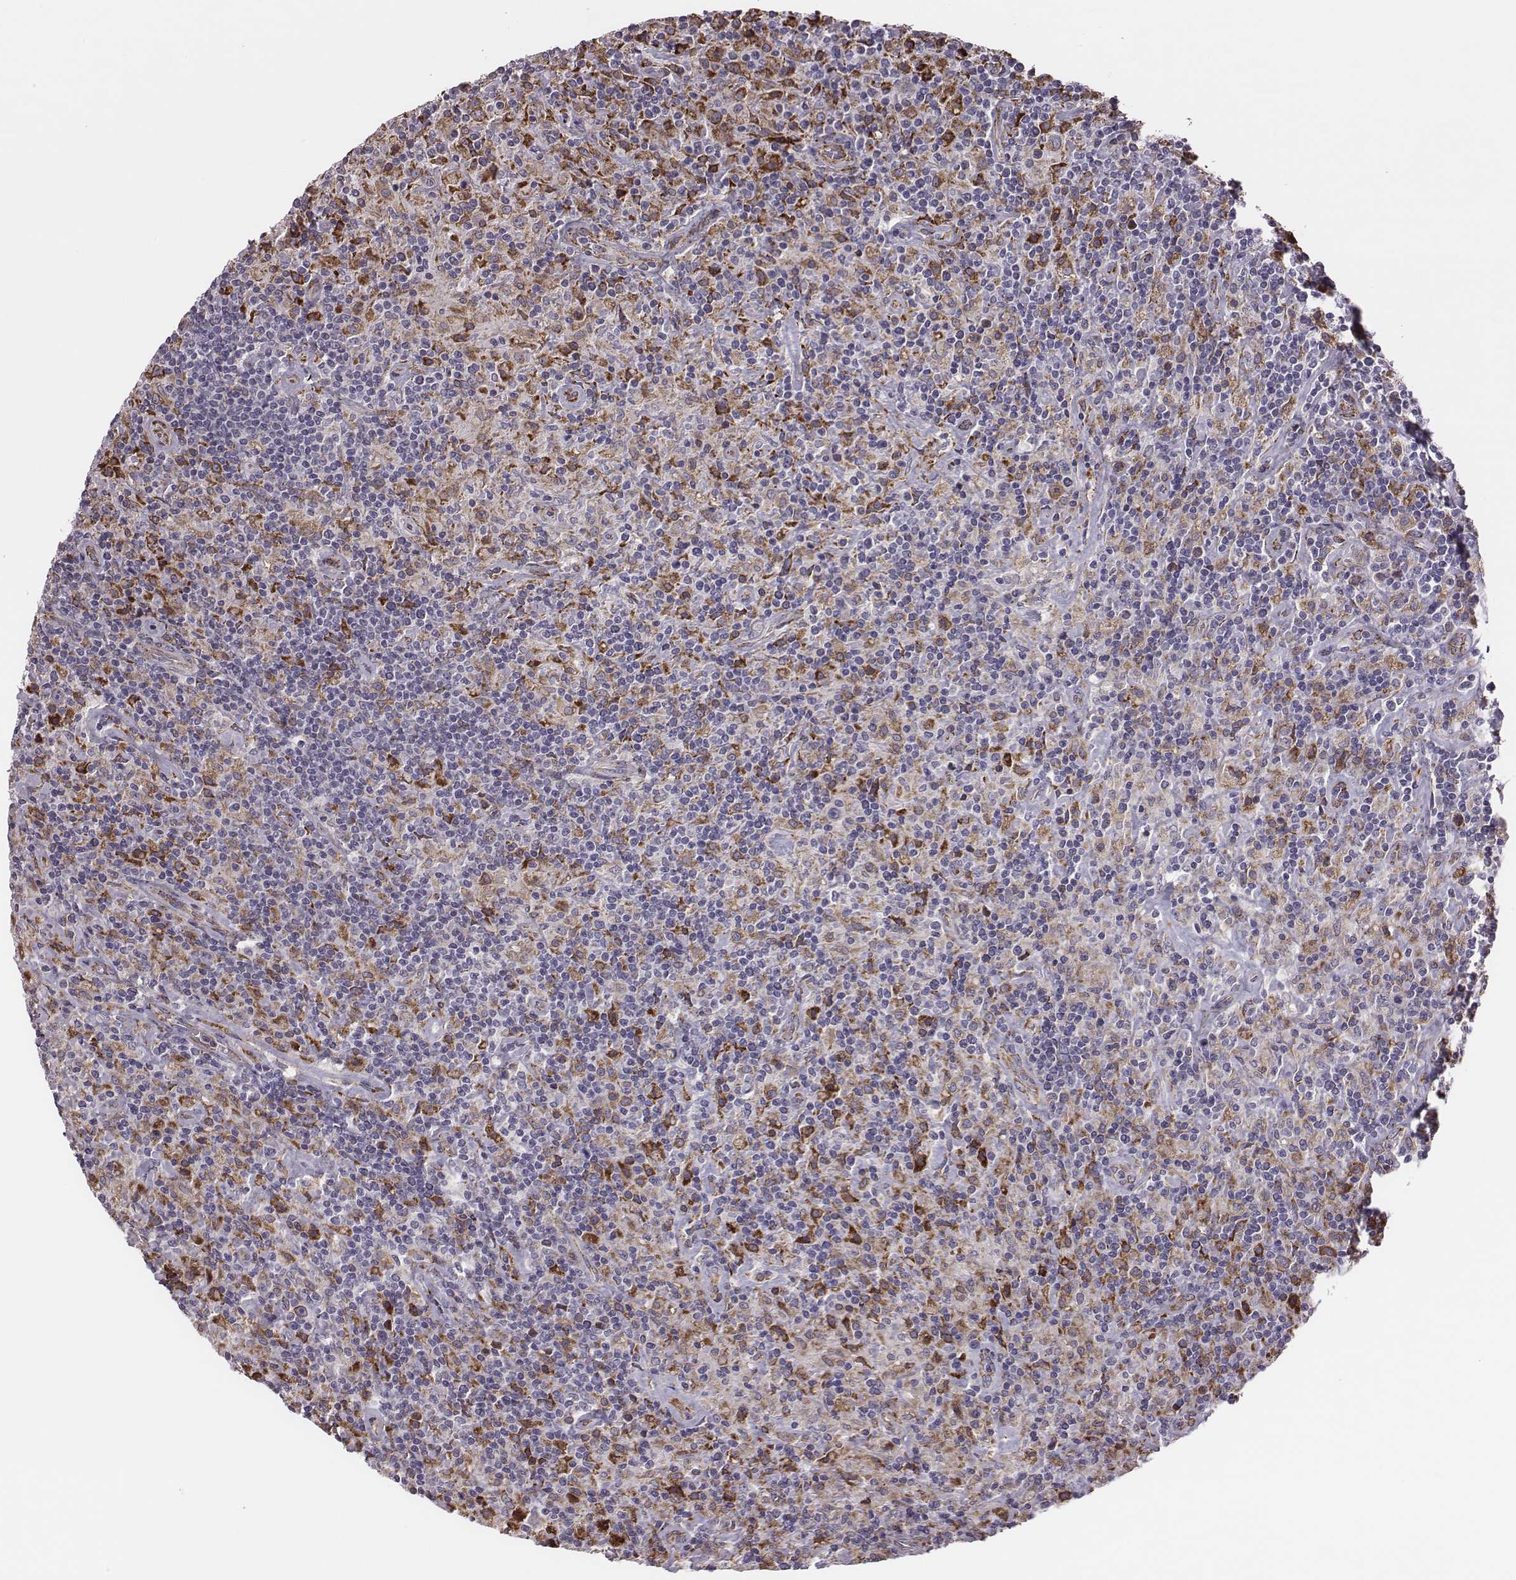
{"staining": {"intensity": "moderate", "quantity": "<25%", "location": "cytoplasmic/membranous"}, "tissue": "lymphoma", "cell_type": "Tumor cells", "image_type": "cancer", "snomed": [{"axis": "morphology", "description": "Hodgkin's disease, NOS"}, {"axis": "topography", "description": "Lymph node"}], "caption": "Moderate cytoplasmic/membranous staining for a protein is identified in about <25% of tumor cells of Hodgkin's disease using immunohistochemistry.", "gene": "SELENOI", "patient": {"sex": "male", "age": 70}}